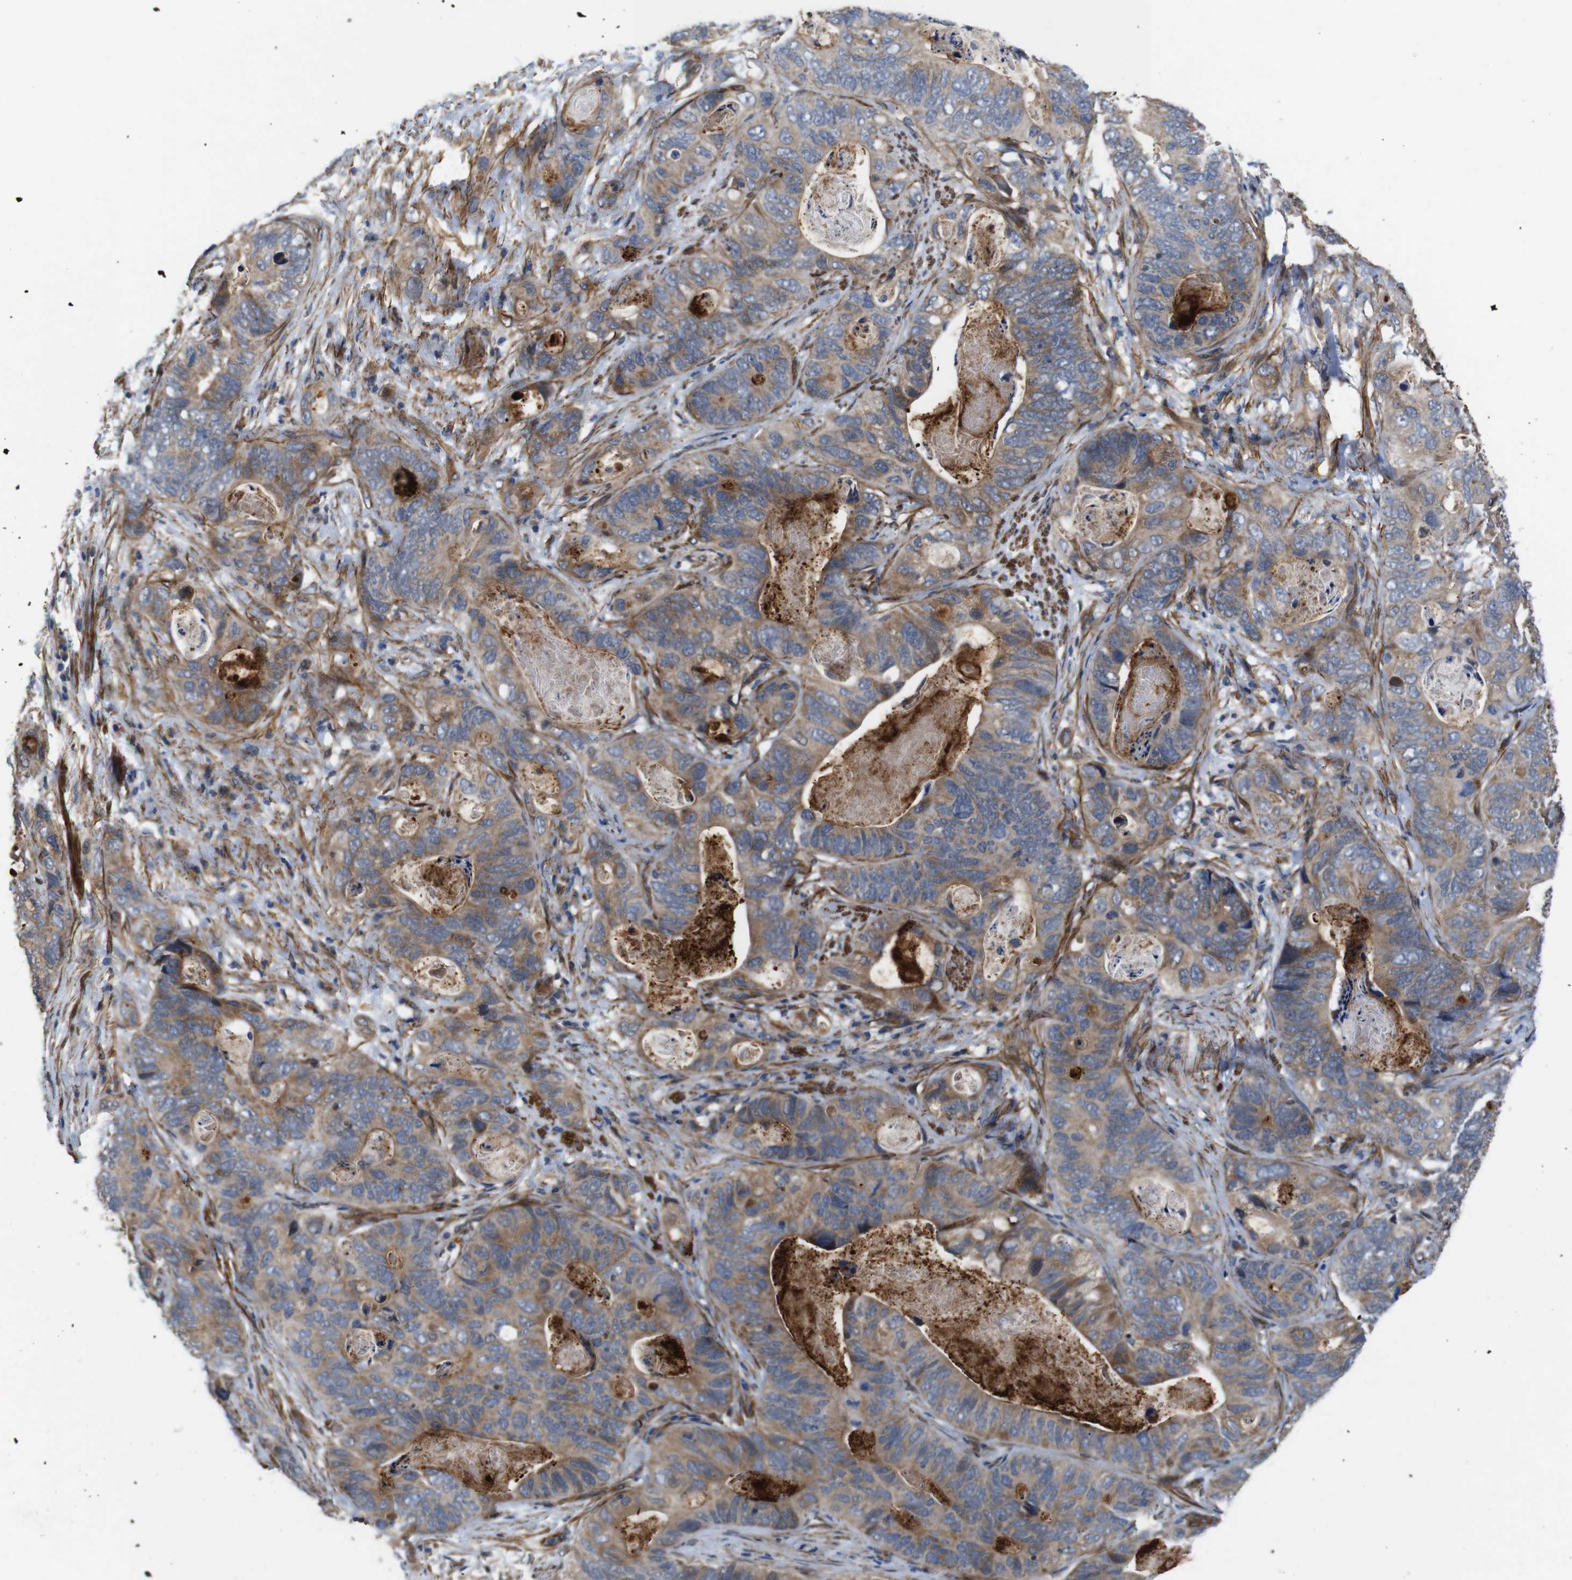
{"staining": {"intensity": "weak", "quantity": ">75%", "location": "cytoplasmic/membranous"}, "tissue": "stomach cancer", "cell_type": "Tumor cells", "image_type": "cancer", "snomed": [{"axis": "morphology", "description": "Adenocarcinoma, NOS"}, {"axis": "topography", "description": "Stomach"}], "caption": "Protein expression by IHC reveals weak cytoplasmic/membranous staining in about >75% of tumor cells in stomach cancer (adenocarcinoma). The protein is stained brown, and the nuclei are stained in blue (DAB IHC with brightfield microscopy, high magnification).", "gene": "GGT7", "patient": {"sex": "female", "age": 89}}